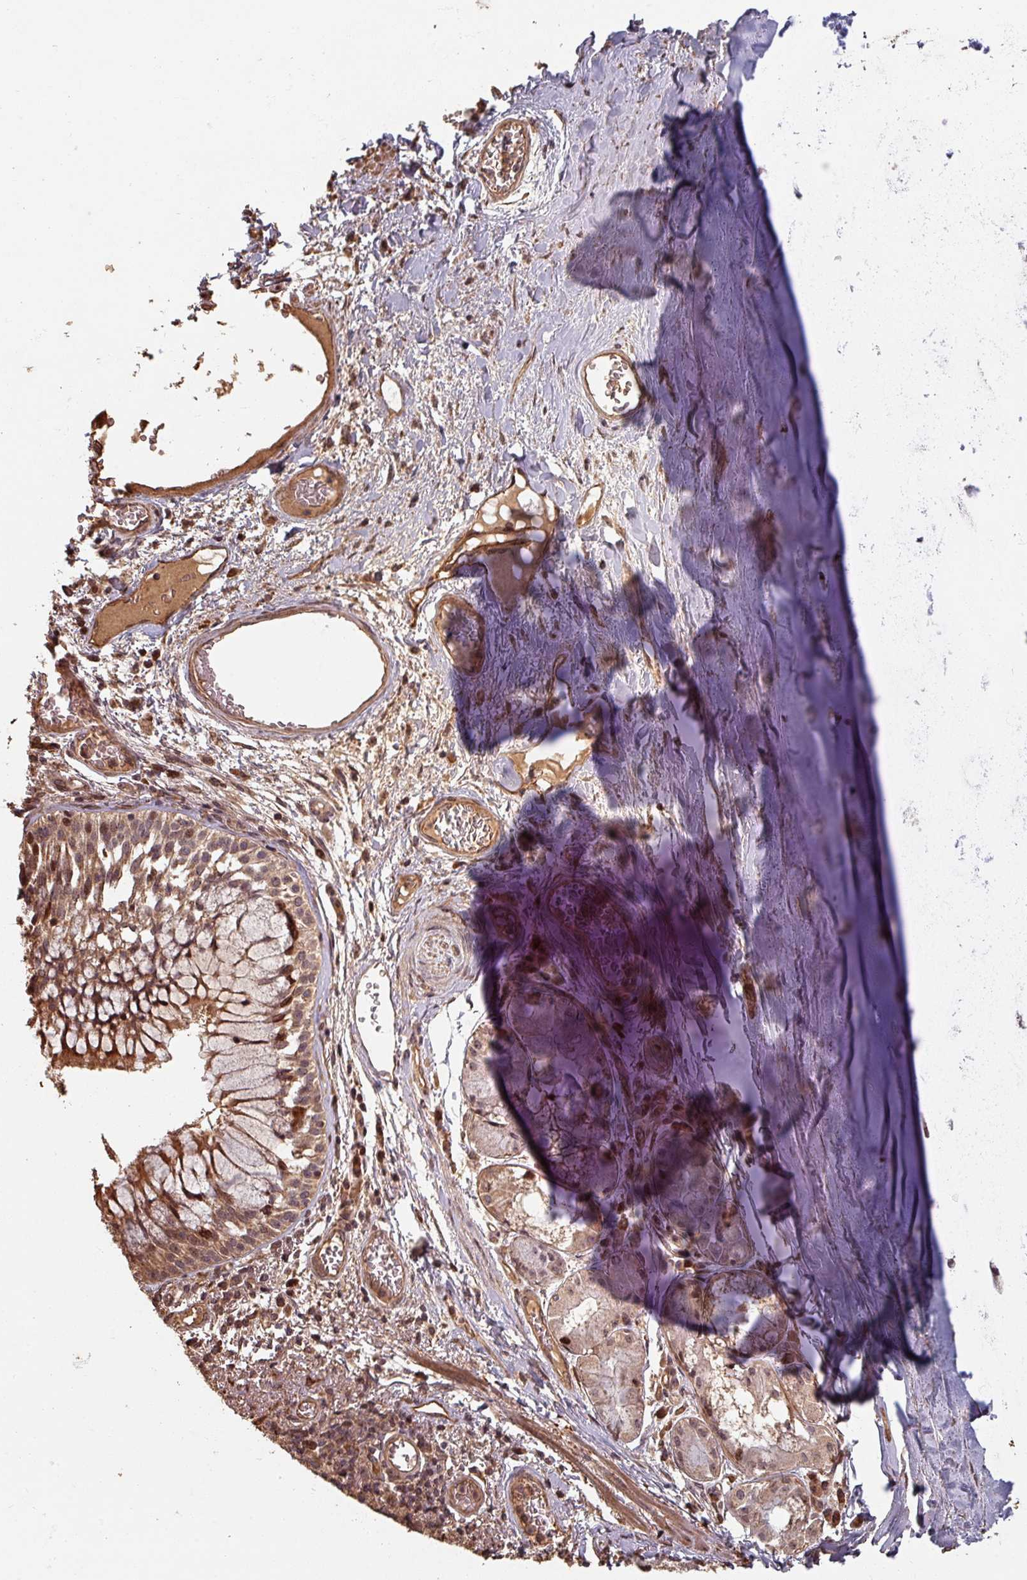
{"staining": {"intensity": "strong", "quantity": "25%-75%", "location": "cytoplasmic/membranous,nuclear"}, "tissue": "bronchus", "cell_type": "Respiratory epithelial cells", "image_type": "normal", "snomed": [{"axis": "morphology", "description": "Normal tissue, NOS"}, {"axis": "topography", "description": "Cartilage tissue"}, {"axis": "topography", "description": "Bronchus"}], "caption": "Normal bronchus displays strong cytoplasmic/membranous,nuclear positivity in approximately 25%-75% of respiratory epithelial cells (DAB IHC, brown staining for protein, blue staining for nuclei)..", "gene": "EID1", "patient": {"sex": "male", "age": 63}}